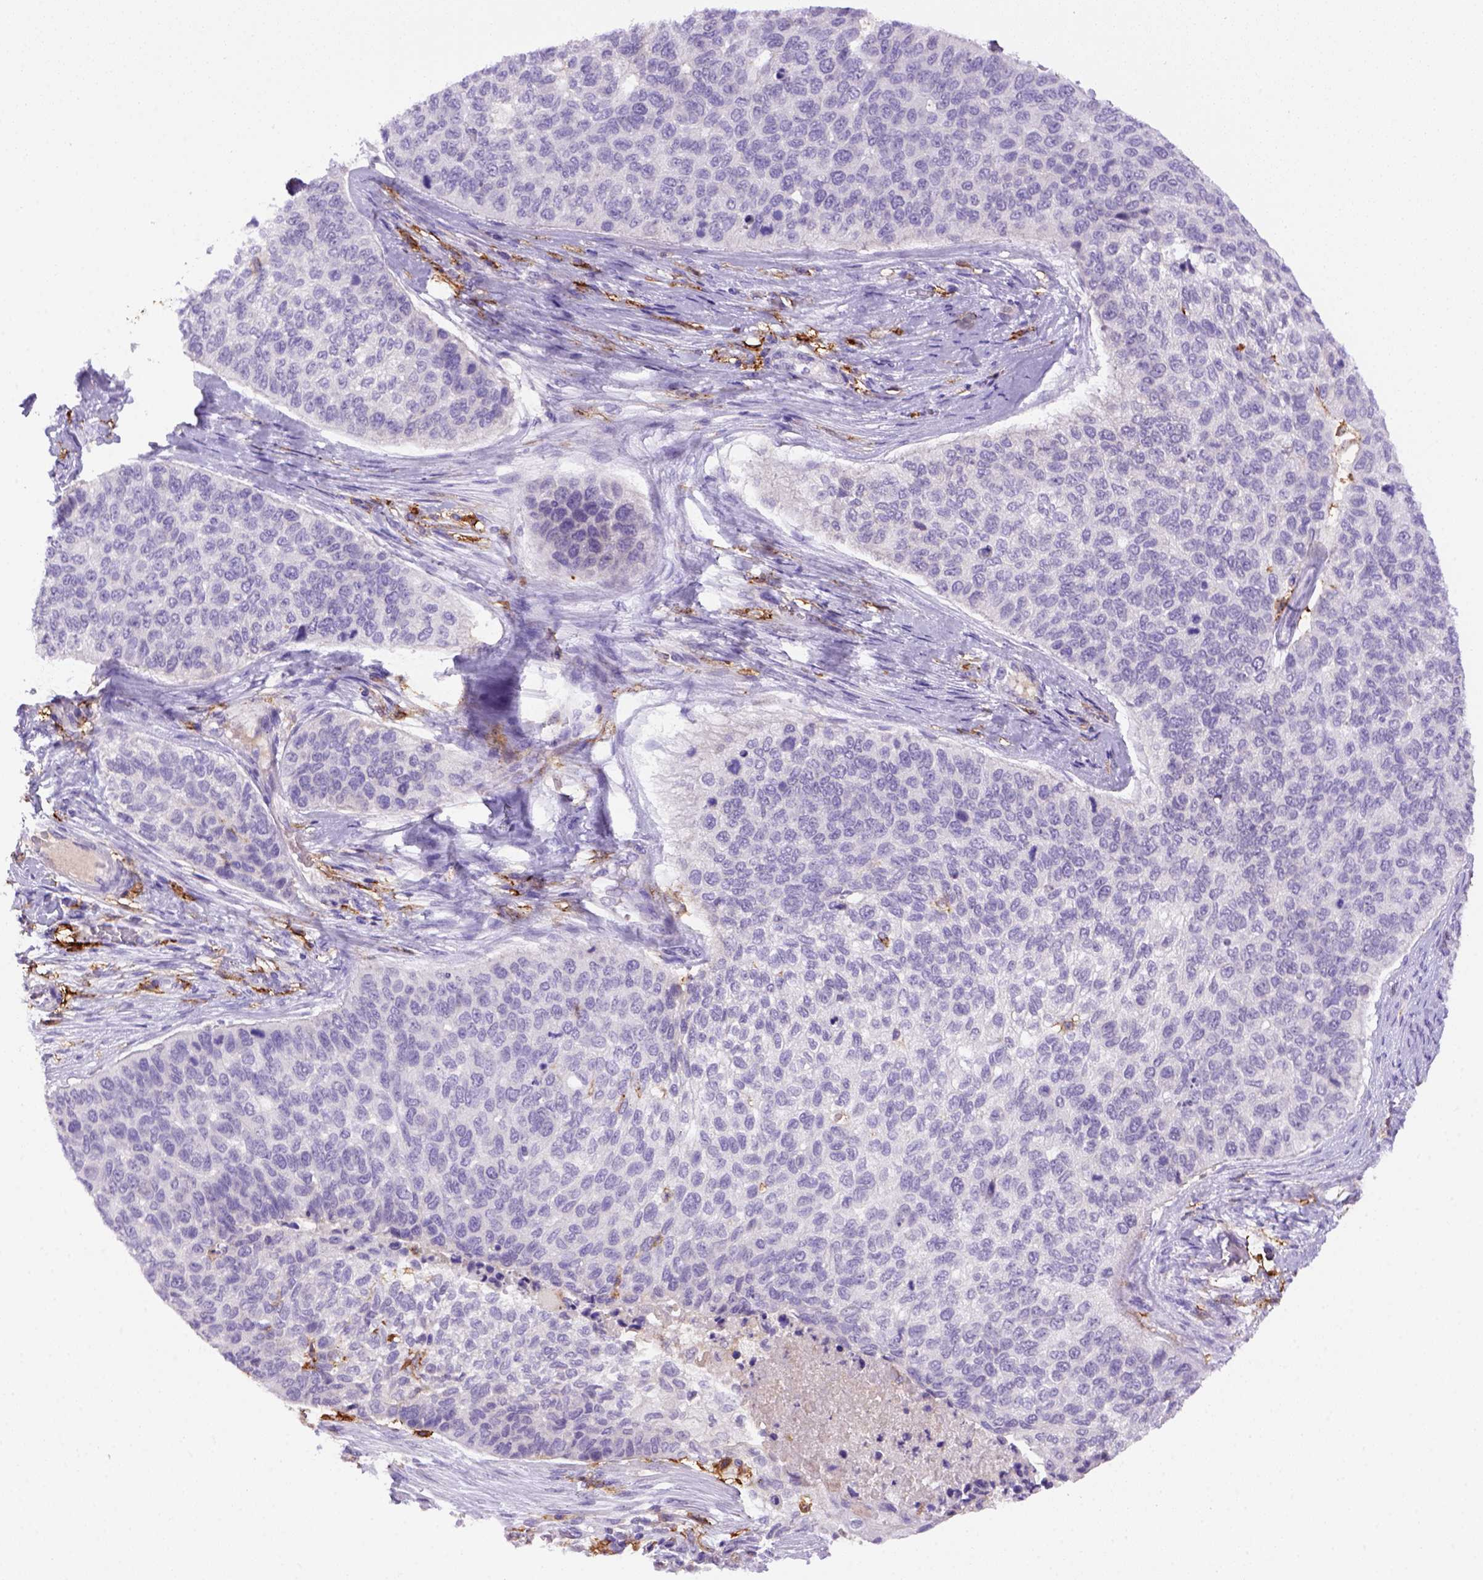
{"staining": {"intensity": "negative", "quantity": "none", "location": "none"}, "tissue": "lung cancer", "cell_type": "Tumor cells", "image_type": "cancer", "snomed": [{"axis": "morphology", "description": "Squamous cell carcinoma, NOS"}, {"axis": "topography", "description": "Lung"}], "caption": "Lung squamous cell carcinoma was stained to show a protein in brown. There is no significant staining in tumor cells.", "gene": "CD14", "patient": {"sex": "male", "age": 69}}